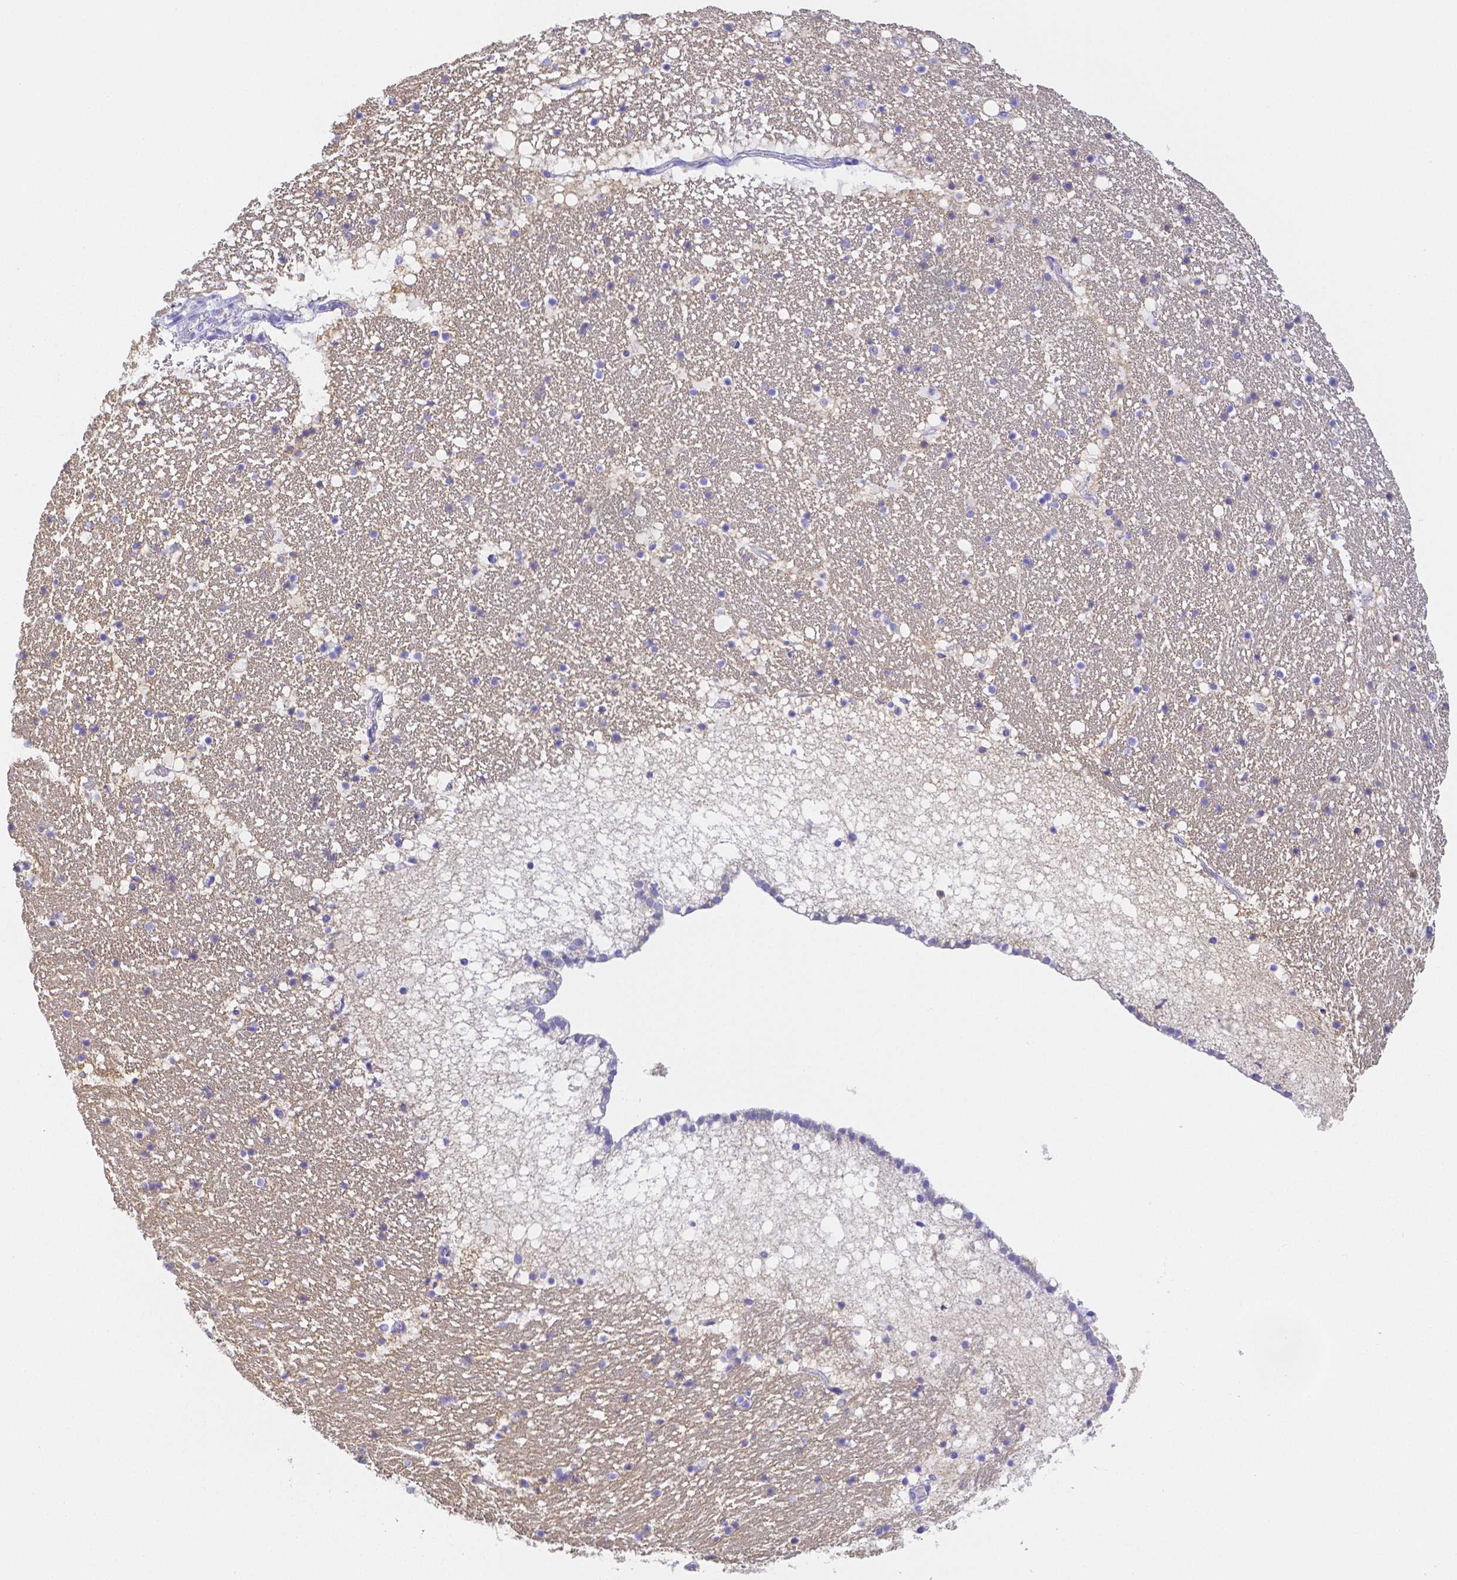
{"staining": {"intensity": "negative", "quantity": "none", "location": "none"}, "tissue": "hippocampus", "cell_type": "Glial cells", "image_type": "normal", "snomed": [{"axis": "morphology", "description": "Normal tissue, NOS"}, {"axis": "topography", "description": "Hippocampus"}], "caption": "A high-resolution micrograph shows immunohistochemistry staining of normal hippocampus, which exhibits no significant expression in glial cells.", "gene": "ZG16B", "patient": {"sex": "female", "age": 42}}